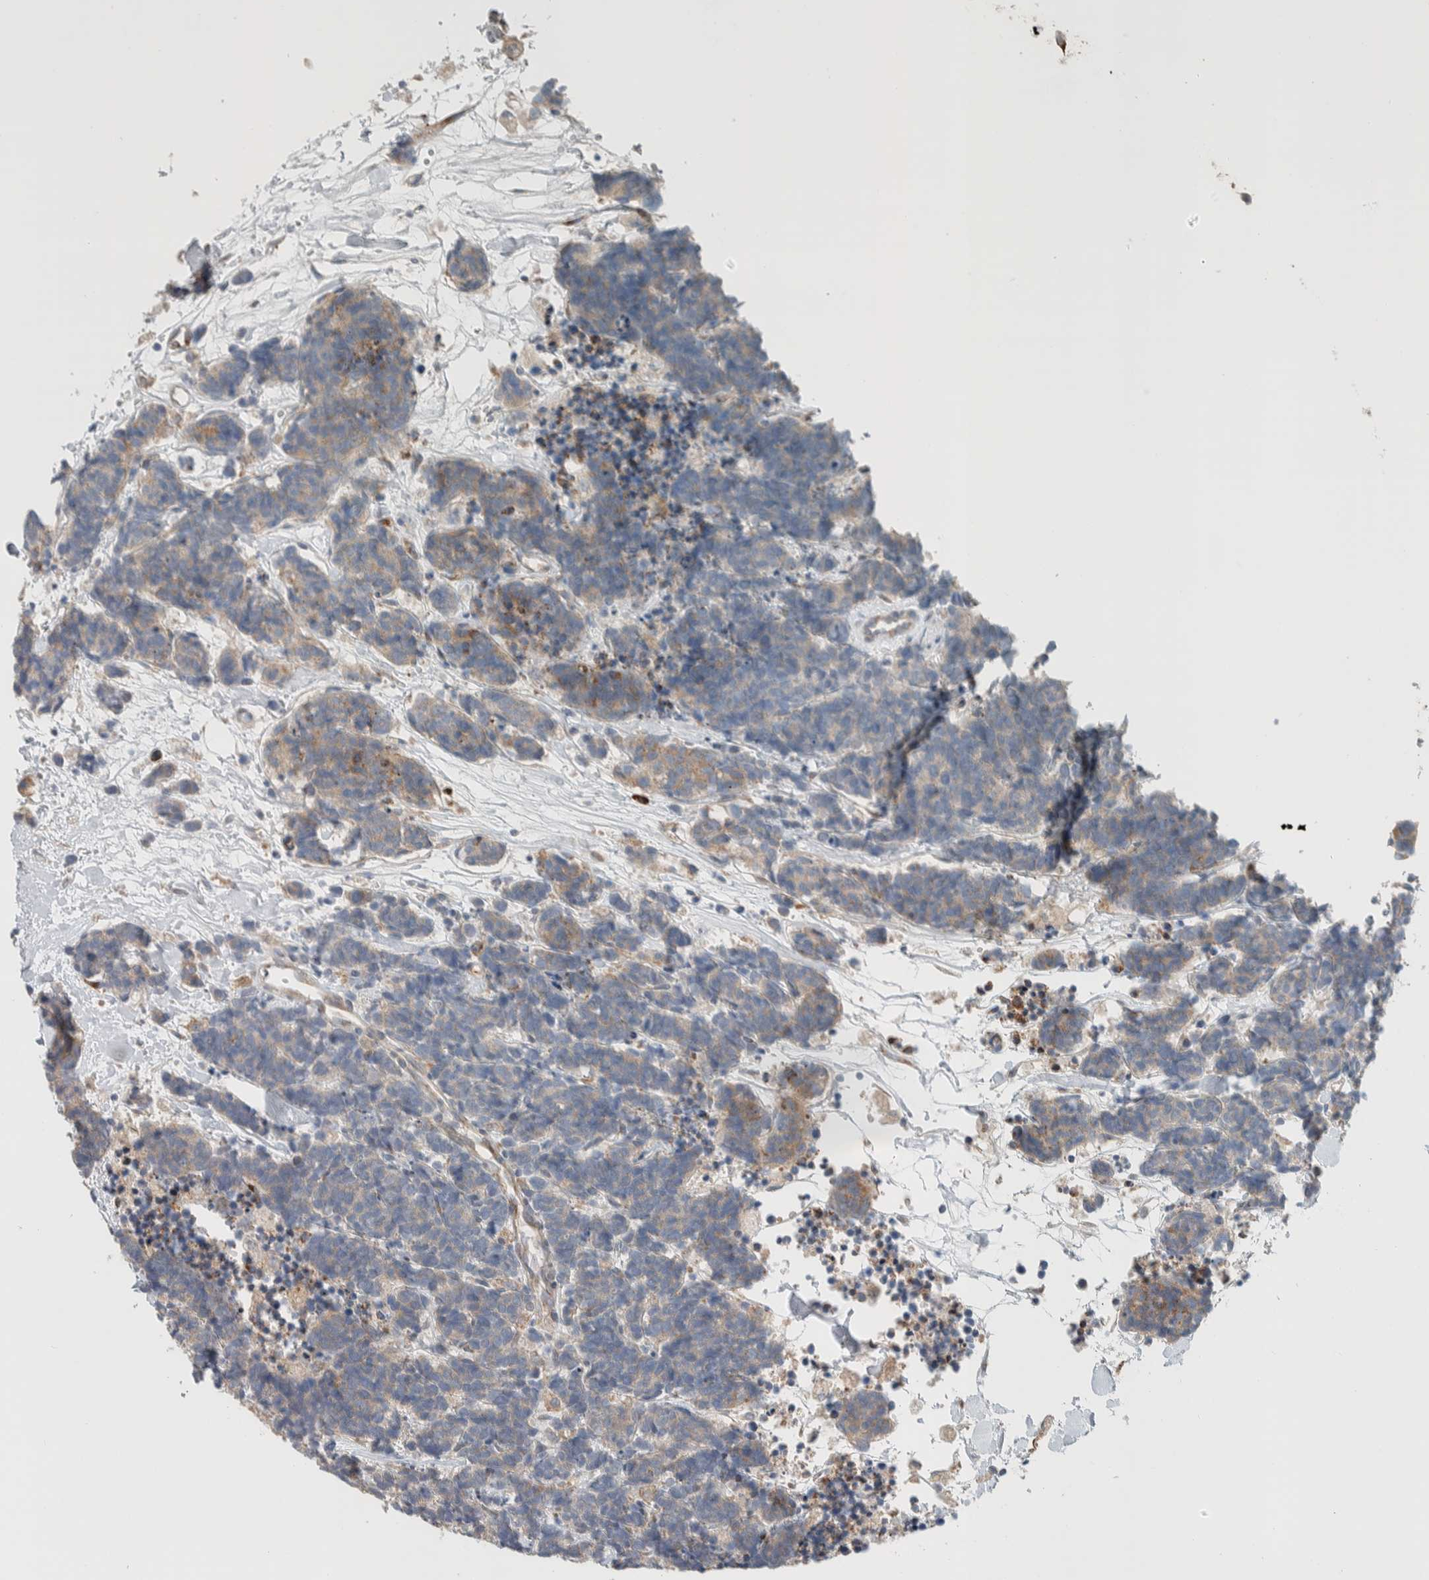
{"staining": {"intensity": "weak", "quantity": ">75%", "location": "cytoplasmic/membranous"}, "tissue": "carcinoid", "cell_type": "Tumor cells", "image_type": "cancer", "snomed": [{"axis": "morphology", "description": "Carcinoma, NOS"}, {"axis": "morphology", "description": "Carcinoid, malignant, NOS"}, {"axis": "topography", "description": "Urinary bladder"}], "caption": "DAB (3,3'-diaminobenzidine) immunohistochemical staining of carcinoid exhibits weak cytoplasmic/membranous protein staining in about >75% of tumor cells. Immunohistochemistry stains the protein in brown and the nuclei are stained blue.", "gene": "ADCY8", "patient": {"sex": "male", "age": 57}}